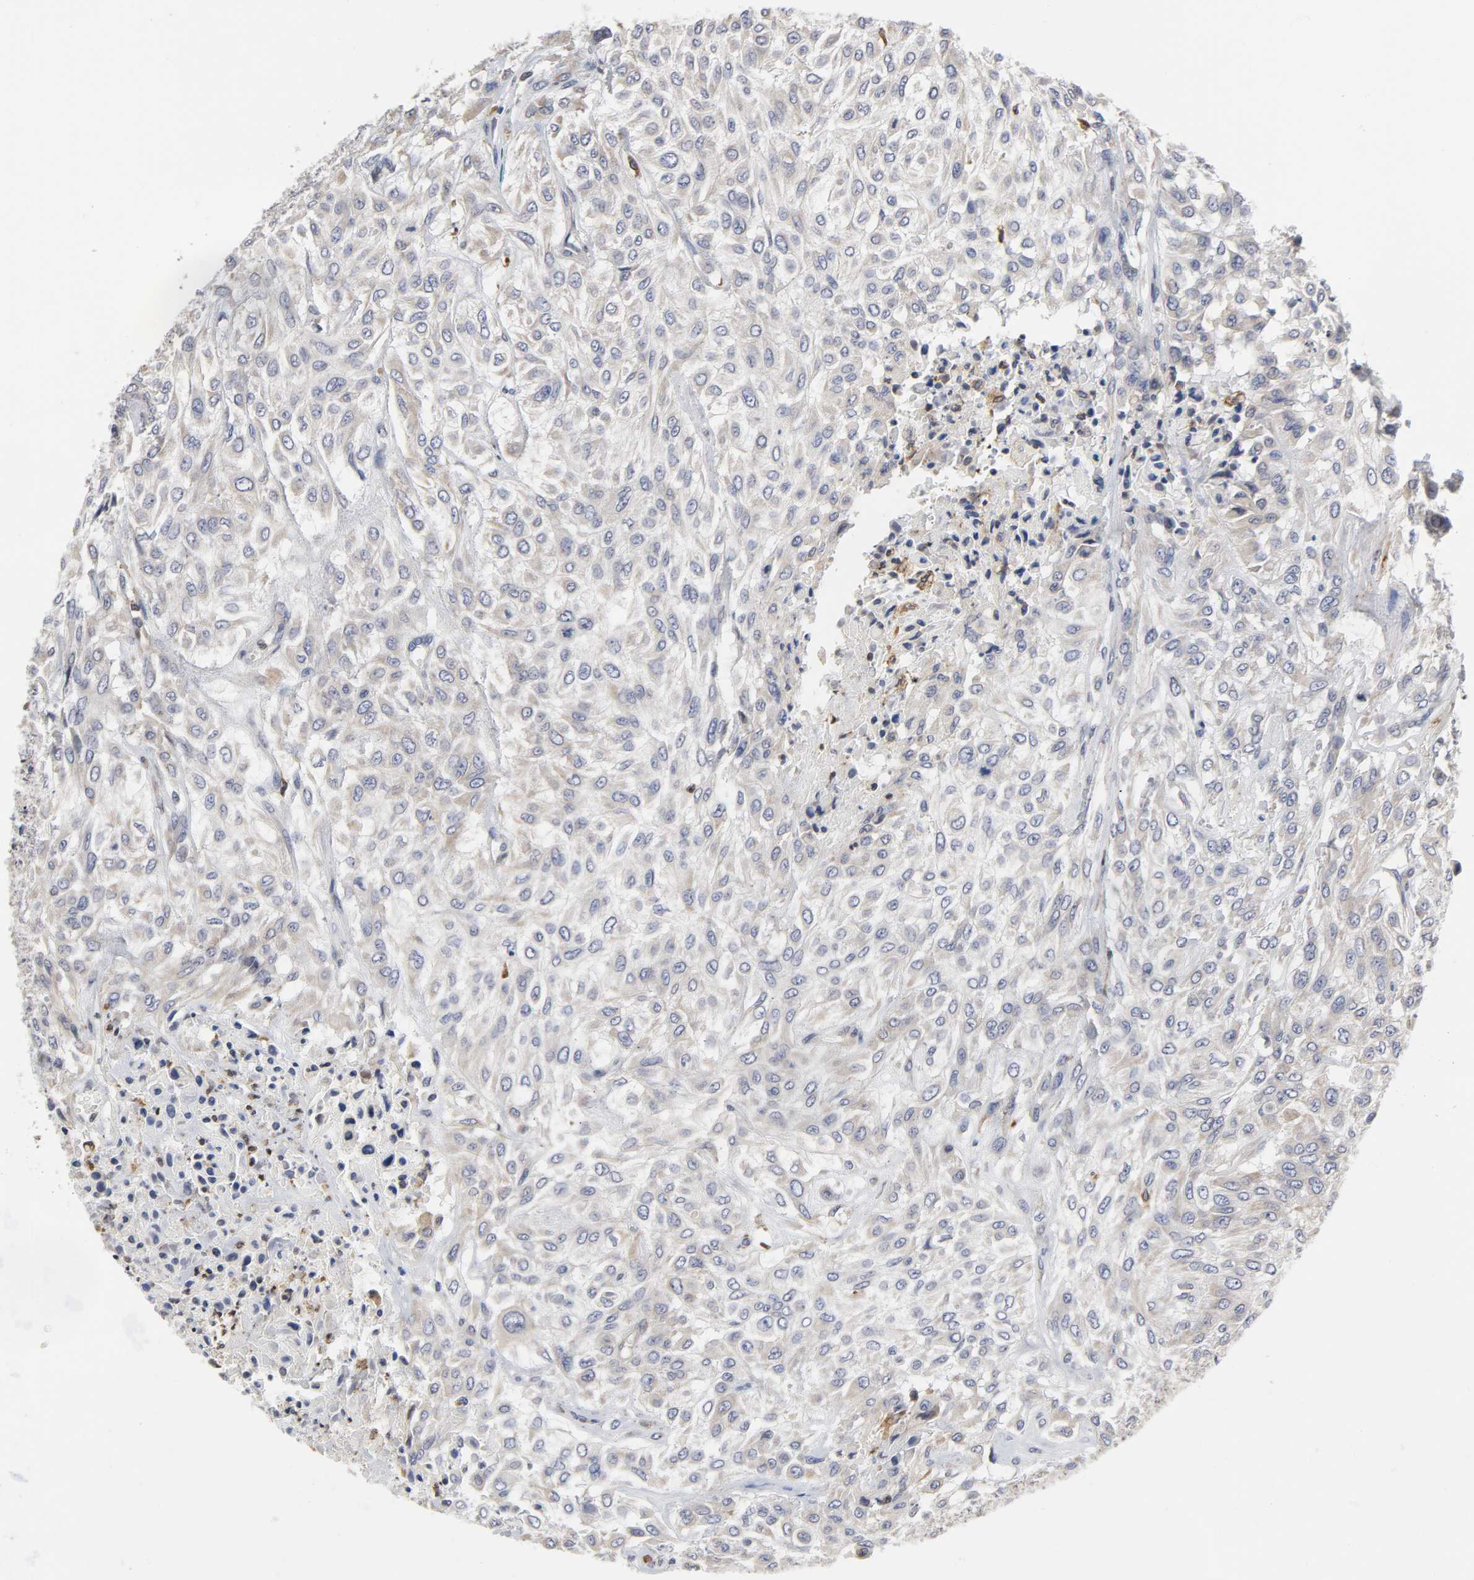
{"staining": {"intensity": "negative", "quantity": "none", "location": "none"}, "tissue": "urothelial cancer", "cell_type": "Tumor cells", "image_type": "cancer", "snomed": [{"axis": "morphology", "description": "Urothelial carcinoma, High grade"}, {"axis": "topography", "description": "Urinary bladder"}], "caption": "This histopathology image is of urothelial carcinoma (high-grade) stained with immunohistochemistry (IHC) to label a protein in brown with the nuclei are counter-stained blue. There is no positivity in tumor cells.", "gene": "HCK", "patient": {"sex": "male", "age": 57}}